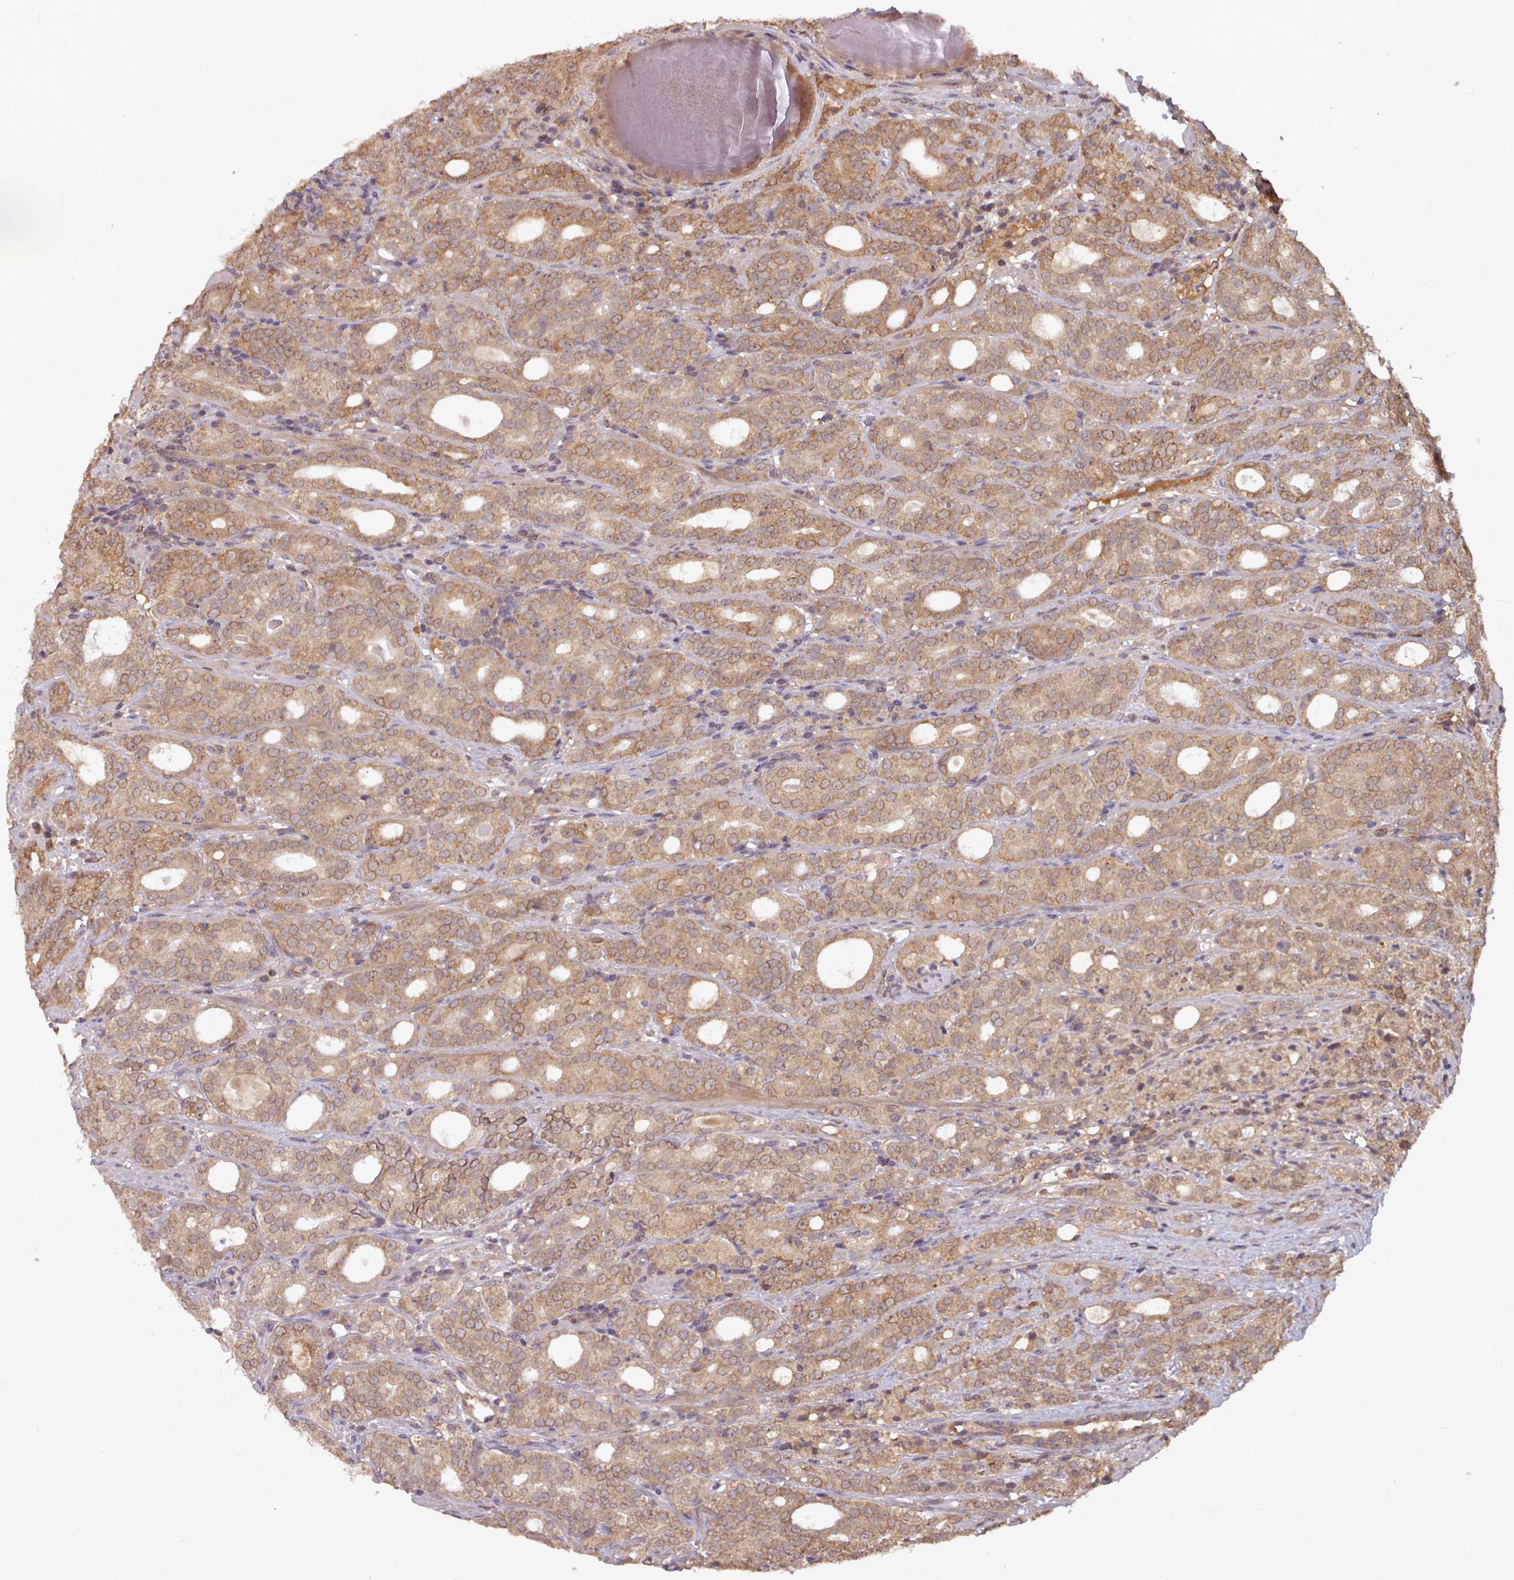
{"staining": {"intensity": "moderate", "quantity": ">75%", "location": "cytoplasmic/membranous"}, "tissue": "prostate cancer", "cell_type": "Tumor cells", "image_type": "cancer", "snomed": [{"axis": "morphology", "description": "Adenocarcinoma, High grade"}, {"axis": "topography", "description": "Prostate"}], "caption": "DAB immunohistochemical staining of prostate adenocarcinoma (high-grade) displays moderate cytoplasmic/membranous protein expression in about >75% of tumor cells.", "gene": "PIP4P1", "patient": {"sex": "male", "age": 64}}